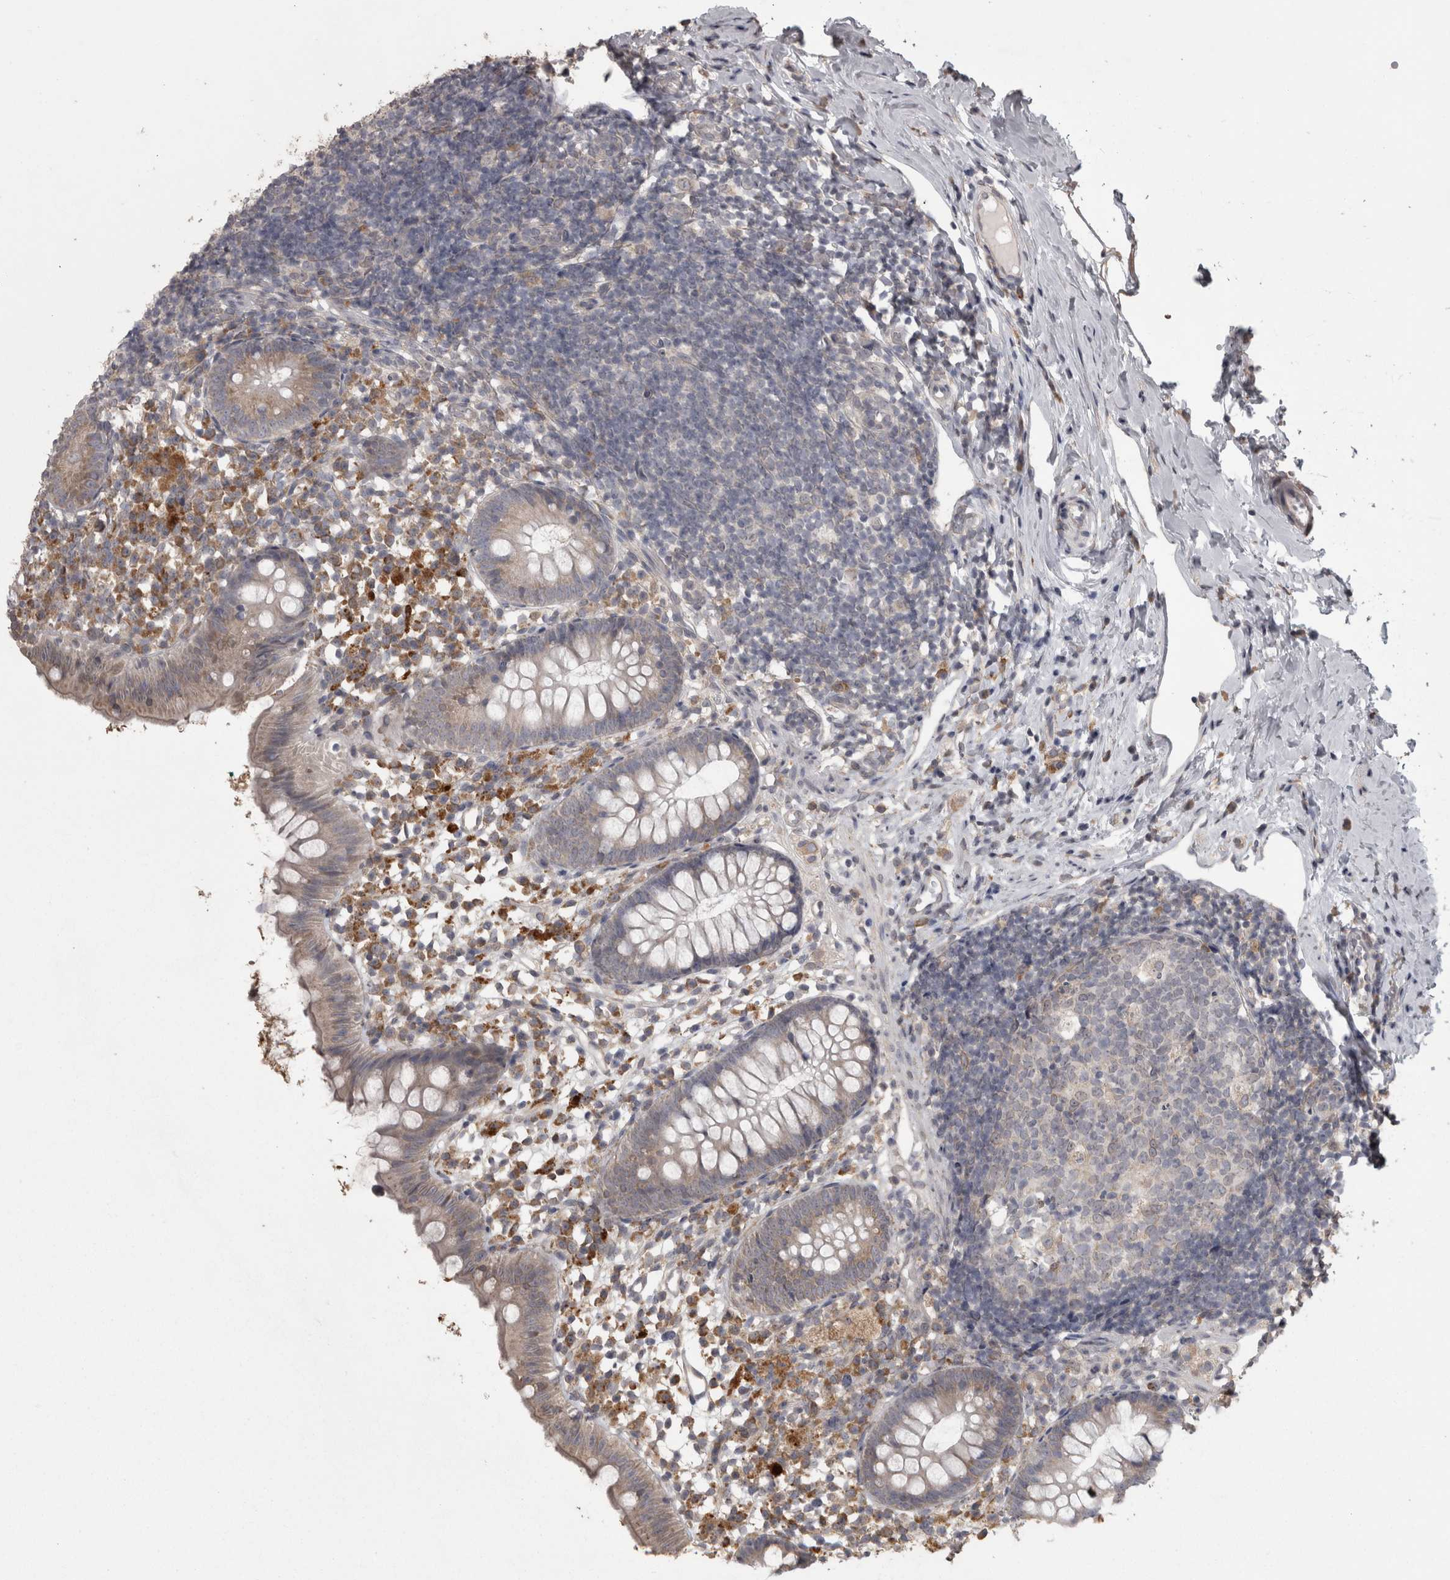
{"staining": {"intensity": "weak", "quantity": "<25%", "location": "cytoplasmic/membranous"}, "tissue": "appendix", "cell_type": "Glandular cells", "image_type": "normal", "snomed": [{"axis": "morphology", "description": "Normal tissue, NOS"}, {"axis": "topography", "description": "Appendix"}], "caption": "High power microscopy image of an immunohistochemistry (IHC) image of unremarkable appendix, revealing no significant expression in glandular cells. (Stains: DAB immunohistochemistry with hematoxylin counter stain, Microscopy: brightfield microscopy at high magnification).", "gene": "RAB29", "patient": {"sex": "female", "age": 20}}